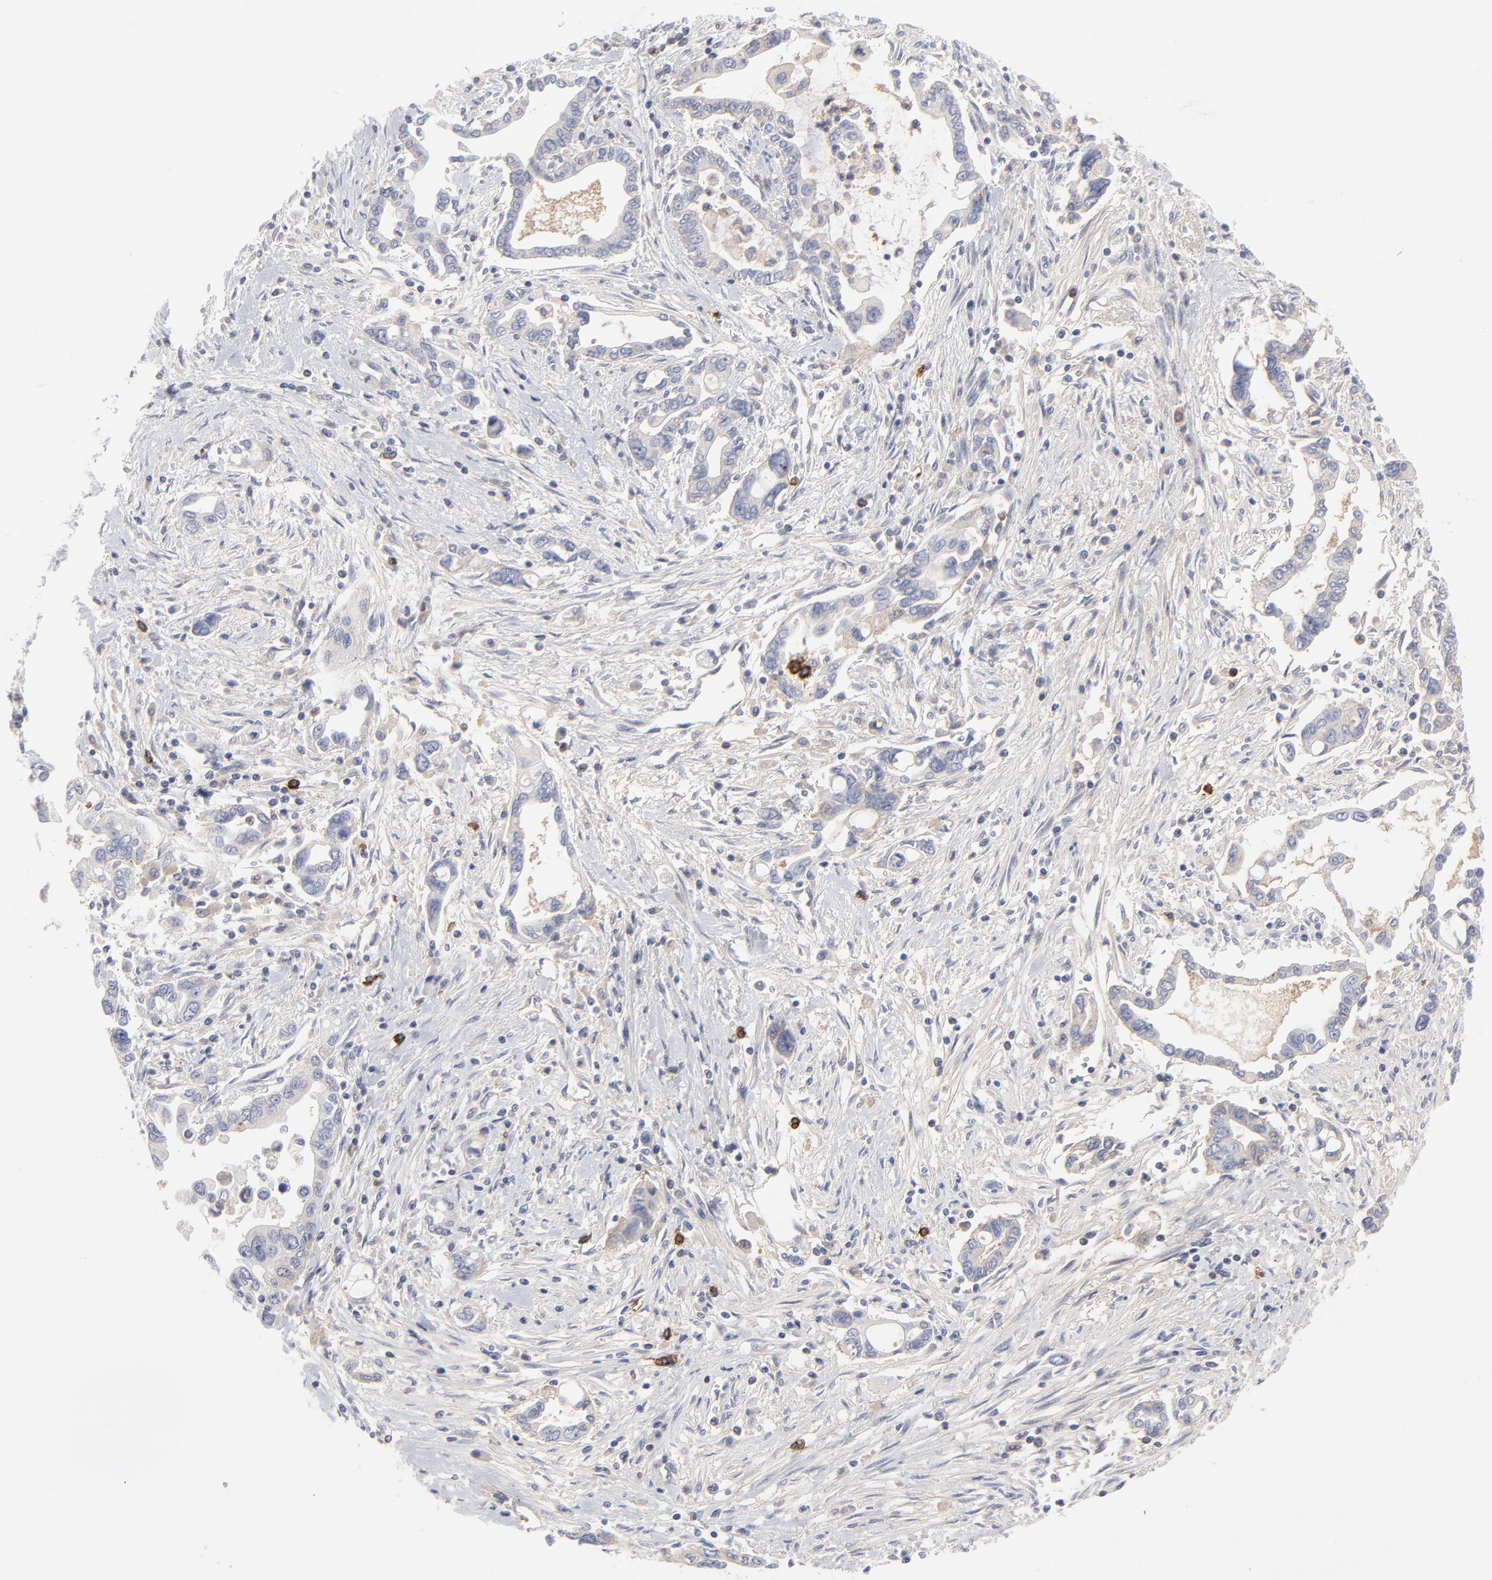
{"staining": {"intensity": "weak", "quantity": "<25%", "location": "cytoplasmic/membranous"}, "tissue": "pancreatic cancer", "cell_type": "Tumor cells", "image_type": "cancer", "snomed": [{"axis": "morphology", "description": "Adenocarcinoma, NOS"}, {"axis": "topography", "description": "Pancreas"}], "caption": "The image displays no significant staining in tumor cells of pancreatic cancer (adenocarcinoma). (DAB immunohistochemistry (IHC) visualized using brightfield microscopy, high magnification).", "gene": "CCR3", "patient": {"sex": "female", "age": 57}}